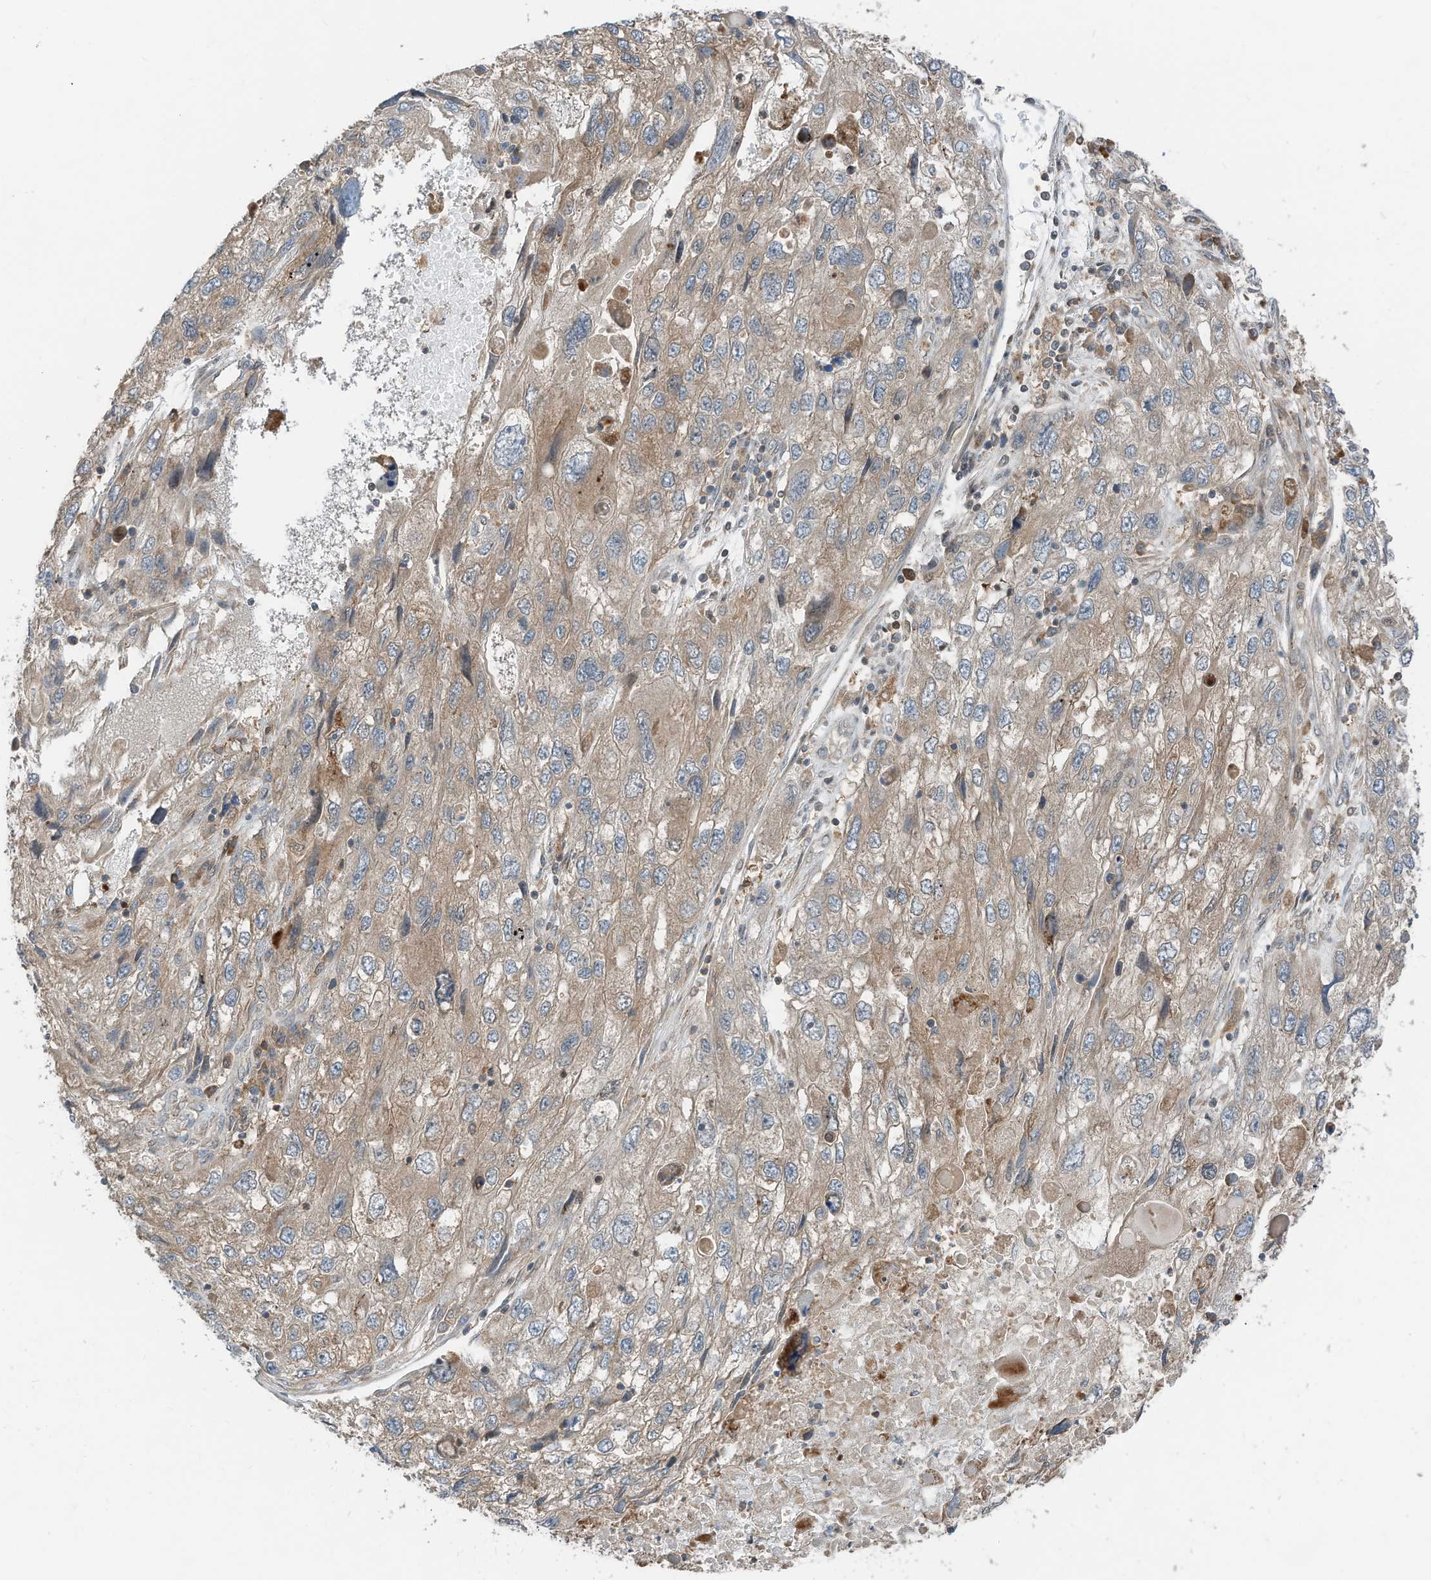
{"staining": {"intensity": "moderate", "quantity": ">75%", "location": "cytoplasmic/membranous"}, "tissue": "endometrial cancer", "cell_type": "Tumor cells", "image_type": "cancer", "snomed": [{"axis": "morphology", "description": "Adenocarcinoma, NOS"}, {"axis": "topography", "description": "Endometrium"}], "caption": "Brown immunohistochemical staining in endometrial cancer reveals moderate cytoplasmic/membranous positivity in about >75% of tumor cells.", "gene": "RMND1", "patient": {"sex": "female", "age": 49}}